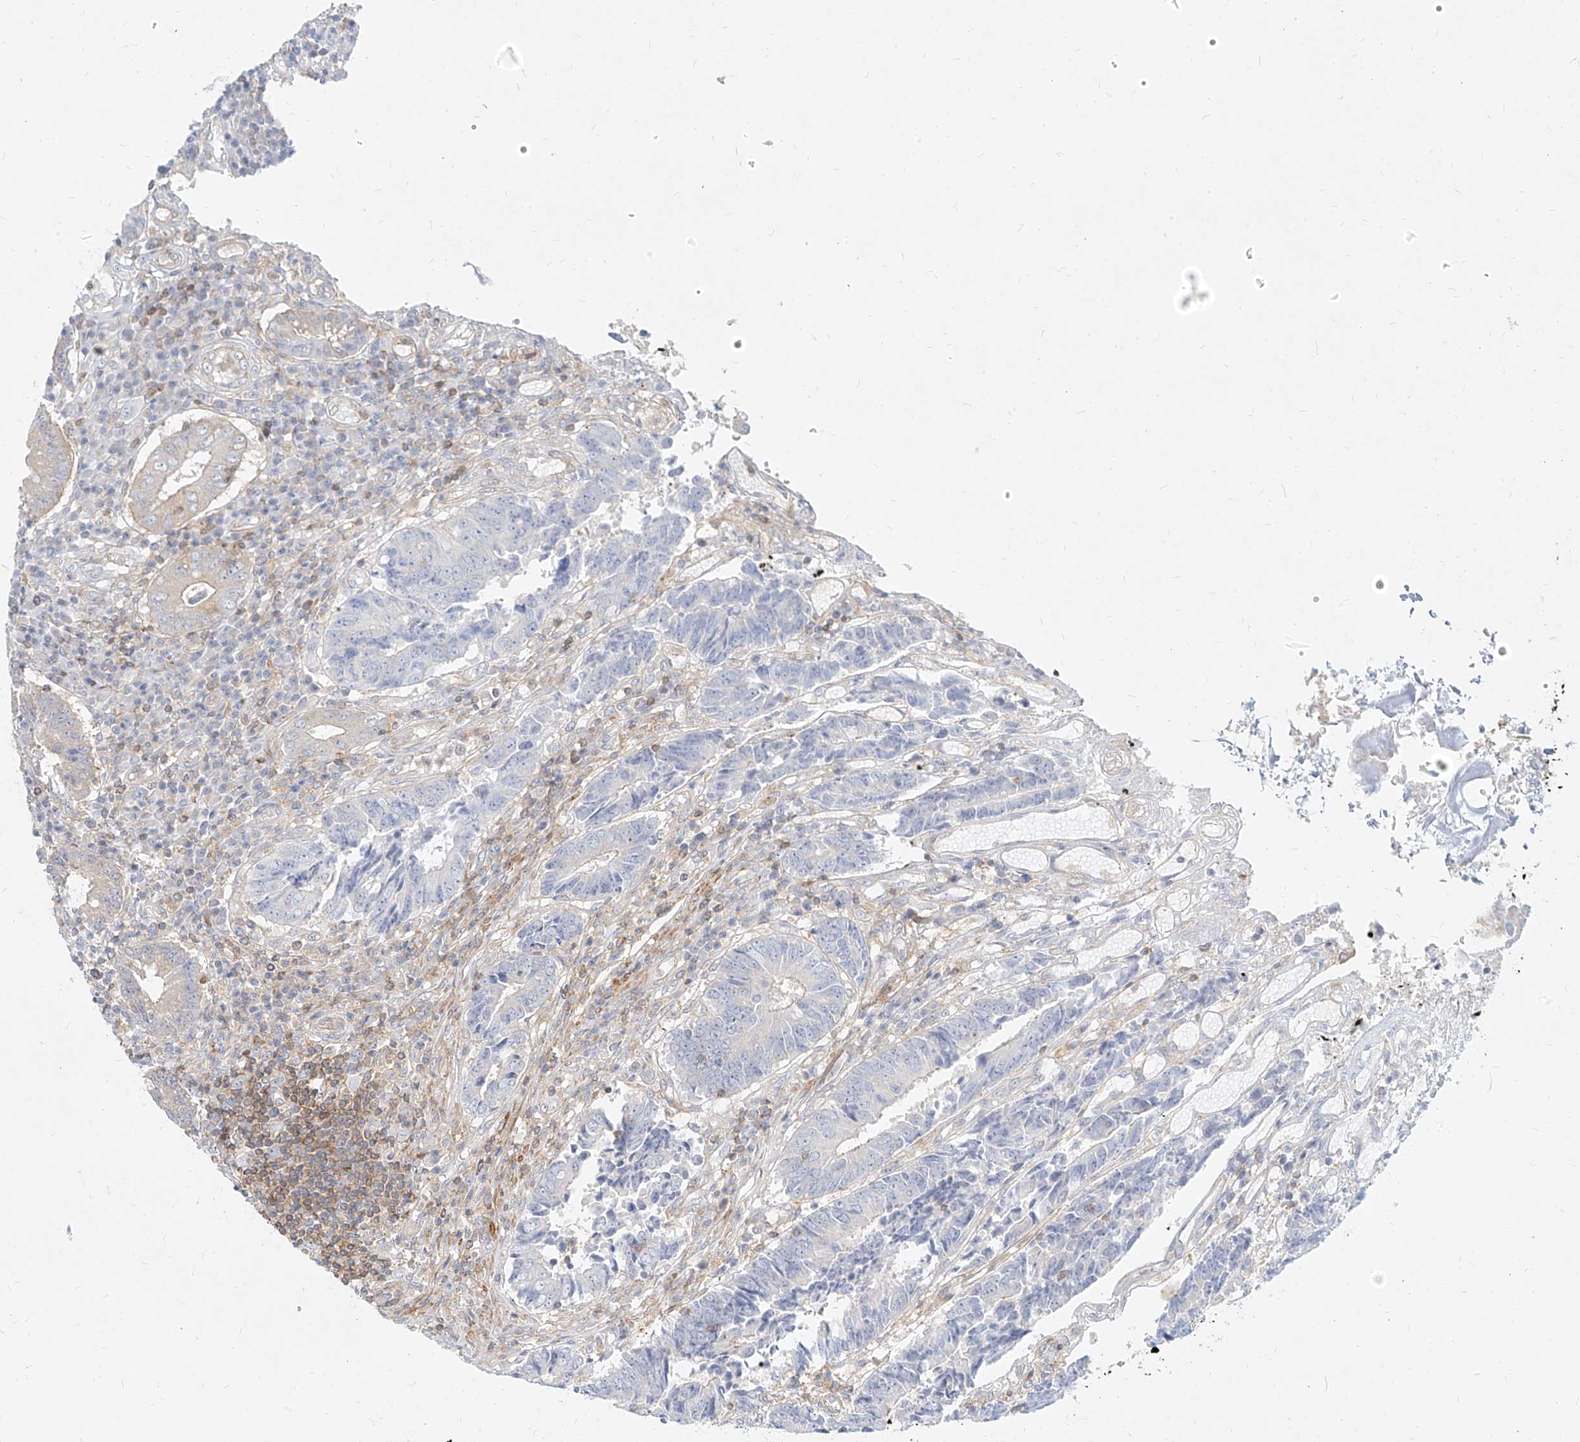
{"staining": {"intensity": "negative", "quantity": "none", "location": "none"}, "tissue": "colorectal cancer", "cell_type": "Tumor cells", "image_type": "cancer", "snomed": [{"axis": "morphology", "description": "Adenocarcinoma, NOS"}, {"axis": "topography", "description": "Rectum"}], "caption": "Protein analysis of colorectal cancer reveals no significant positivity in tumor cells.", "gene": "SLC2A12", "patient": {"sex": "male", "age": 84}}